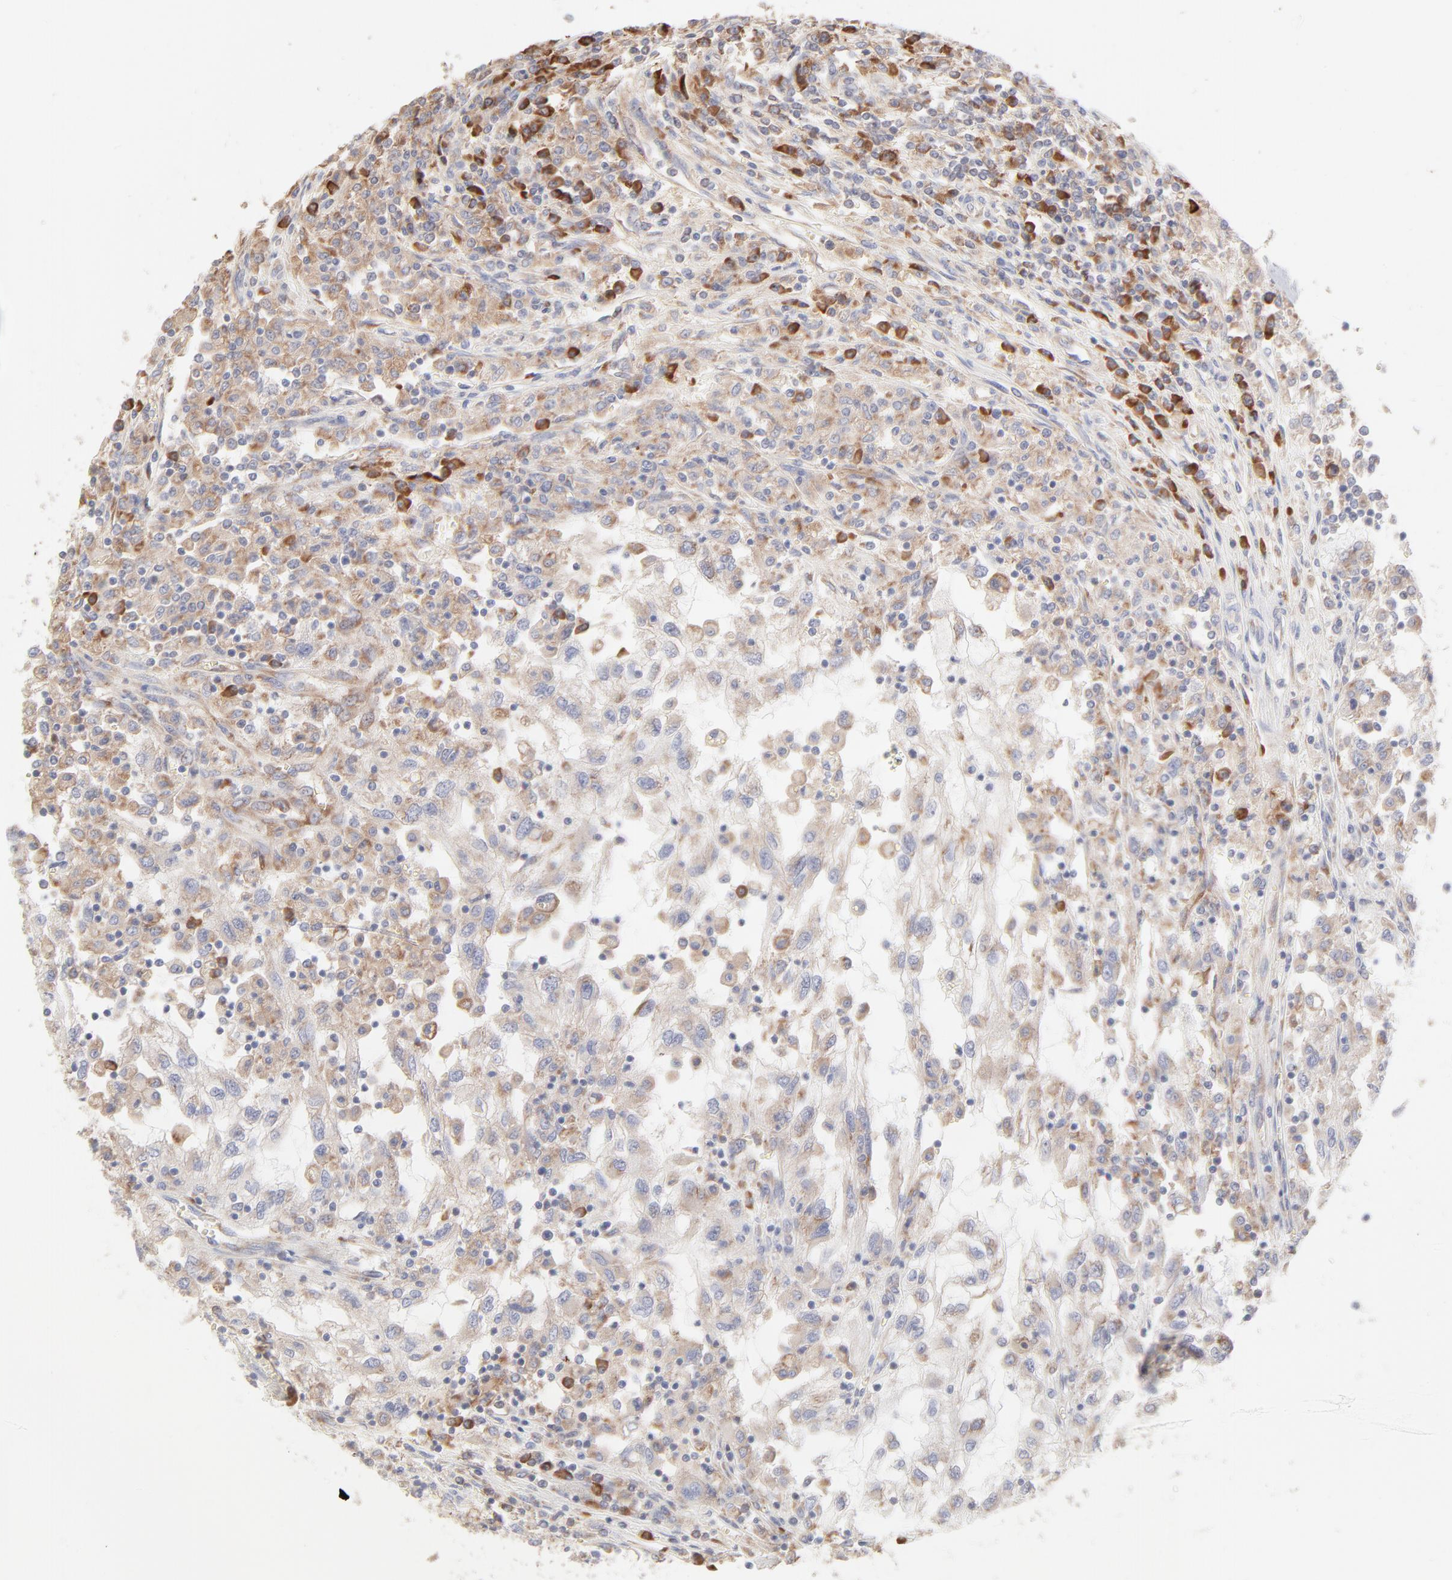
{"staining": {"intensity": "weak", "quantity": ">75%", "location": "cytoplasmic/membranous"}, "tissue": "renal cancer", "cell_type": "Tumor cells", "image_type": "cancer", "snomed": [{"axis": "morphology", "description": "Normal tissue, NOS"}, {"axis": "morphology", "description": "Adenocarcinoma, NOS"}, {"axis": "topography", "description": "Kidney"}], "caption": "Immunohistochemical staining of renal cancer displays weak cytoplasmic/membranous protein staining in approximately >75% of tumor cells.", "gene": "RPS21", "patient": {"sex": "male", "age": 71}}